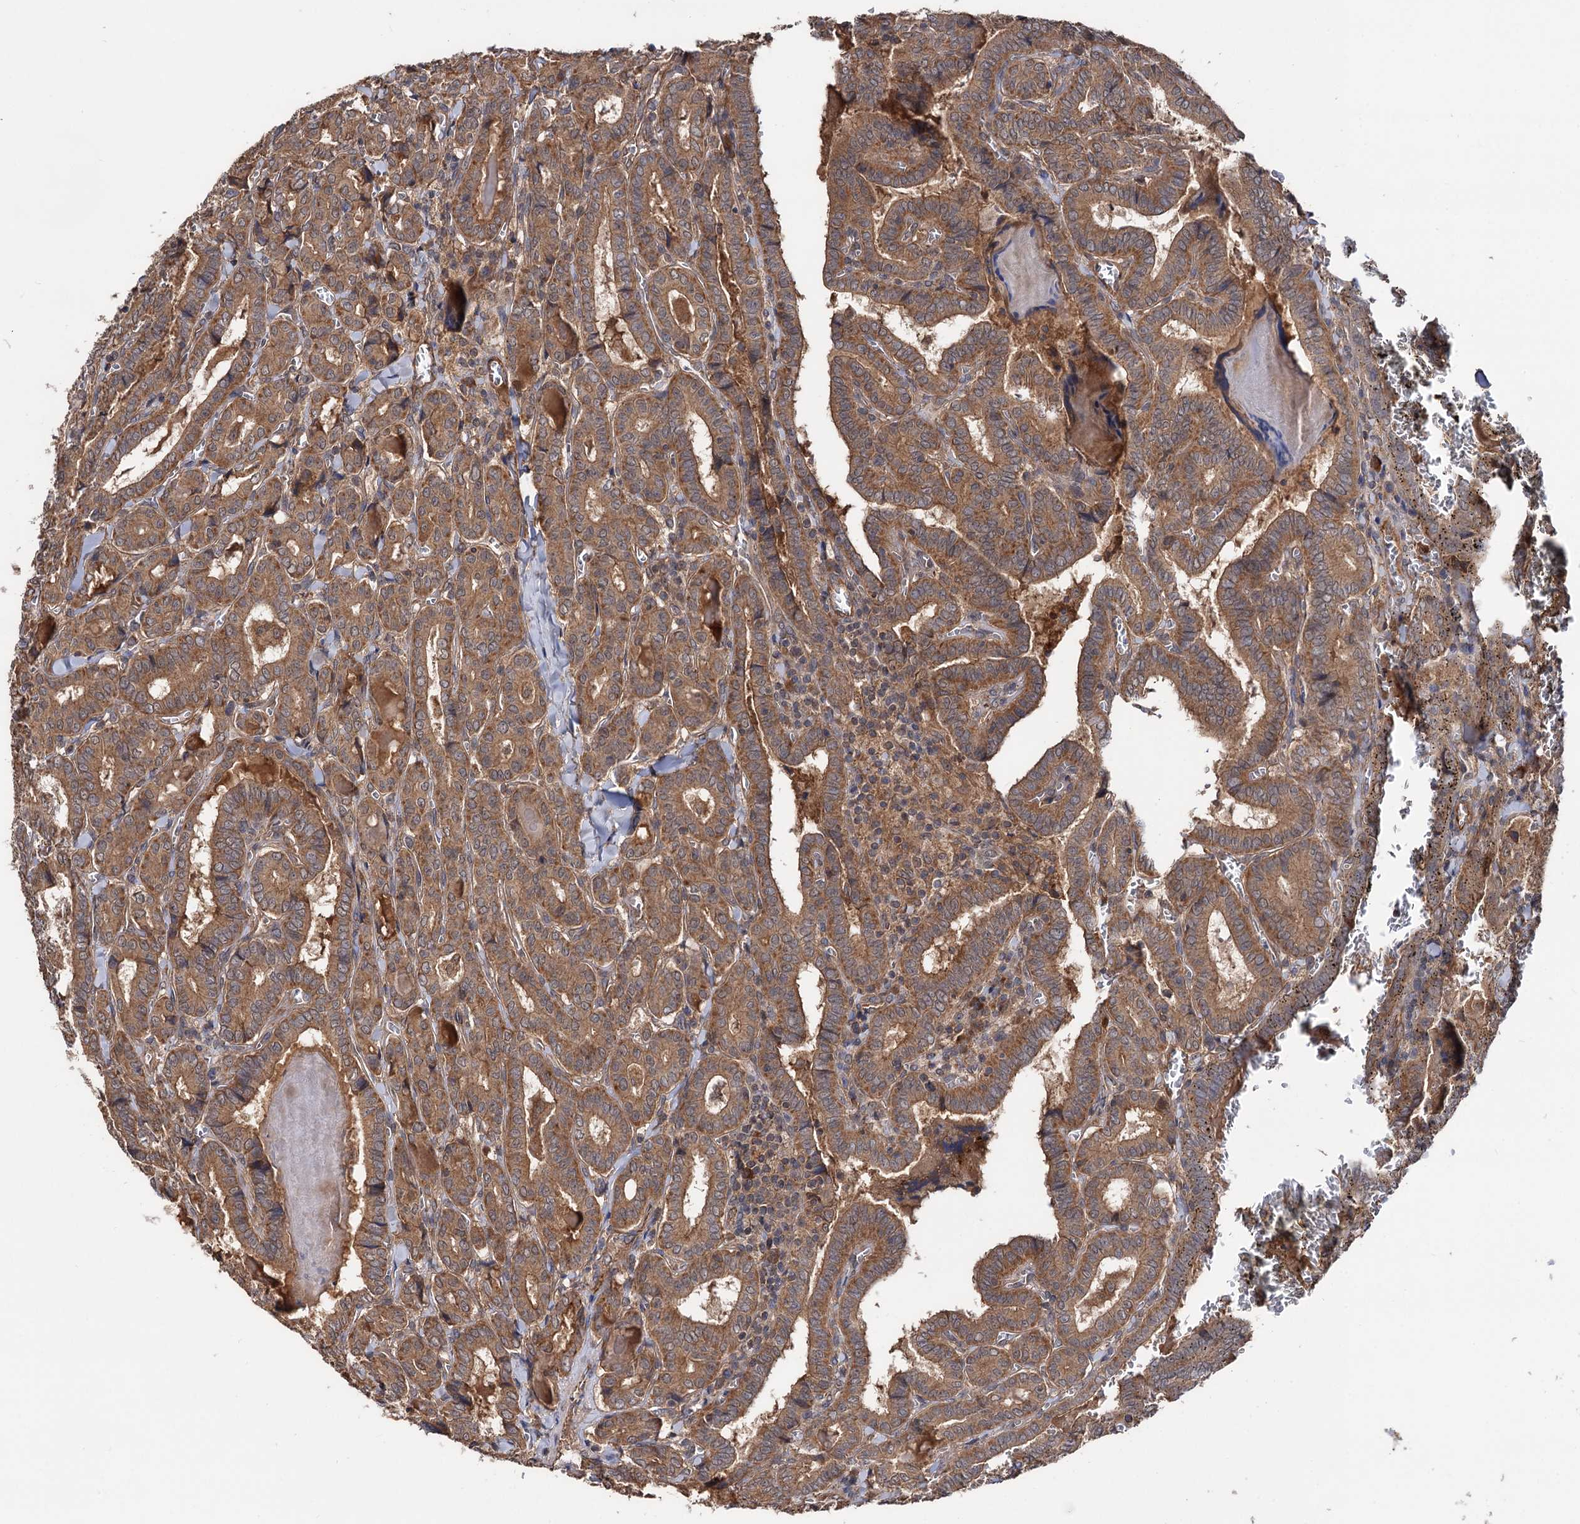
{"staining": {"intensity": "moderate", "quantity": ">75%", "location": "cytoplasmic/membranous"}, "tissue": "thyroid cancer", "cell_type": "Tumor cells", "image_type": "cancer", "snomed": [{"axis": "morphology", "description": "Papillary adenocarcinoma, NOS"}, {"axis": "topography", "description": "Thyroid gland"}], "caption": "This is an image of immunohistochemistry (IHC) staining of thyroid cancer, which shows moderate positivity in the cytoplasmic/membranous of tumor cells.", "gene": "TEX9", "patient": {"sex": "female", "age": 72}}